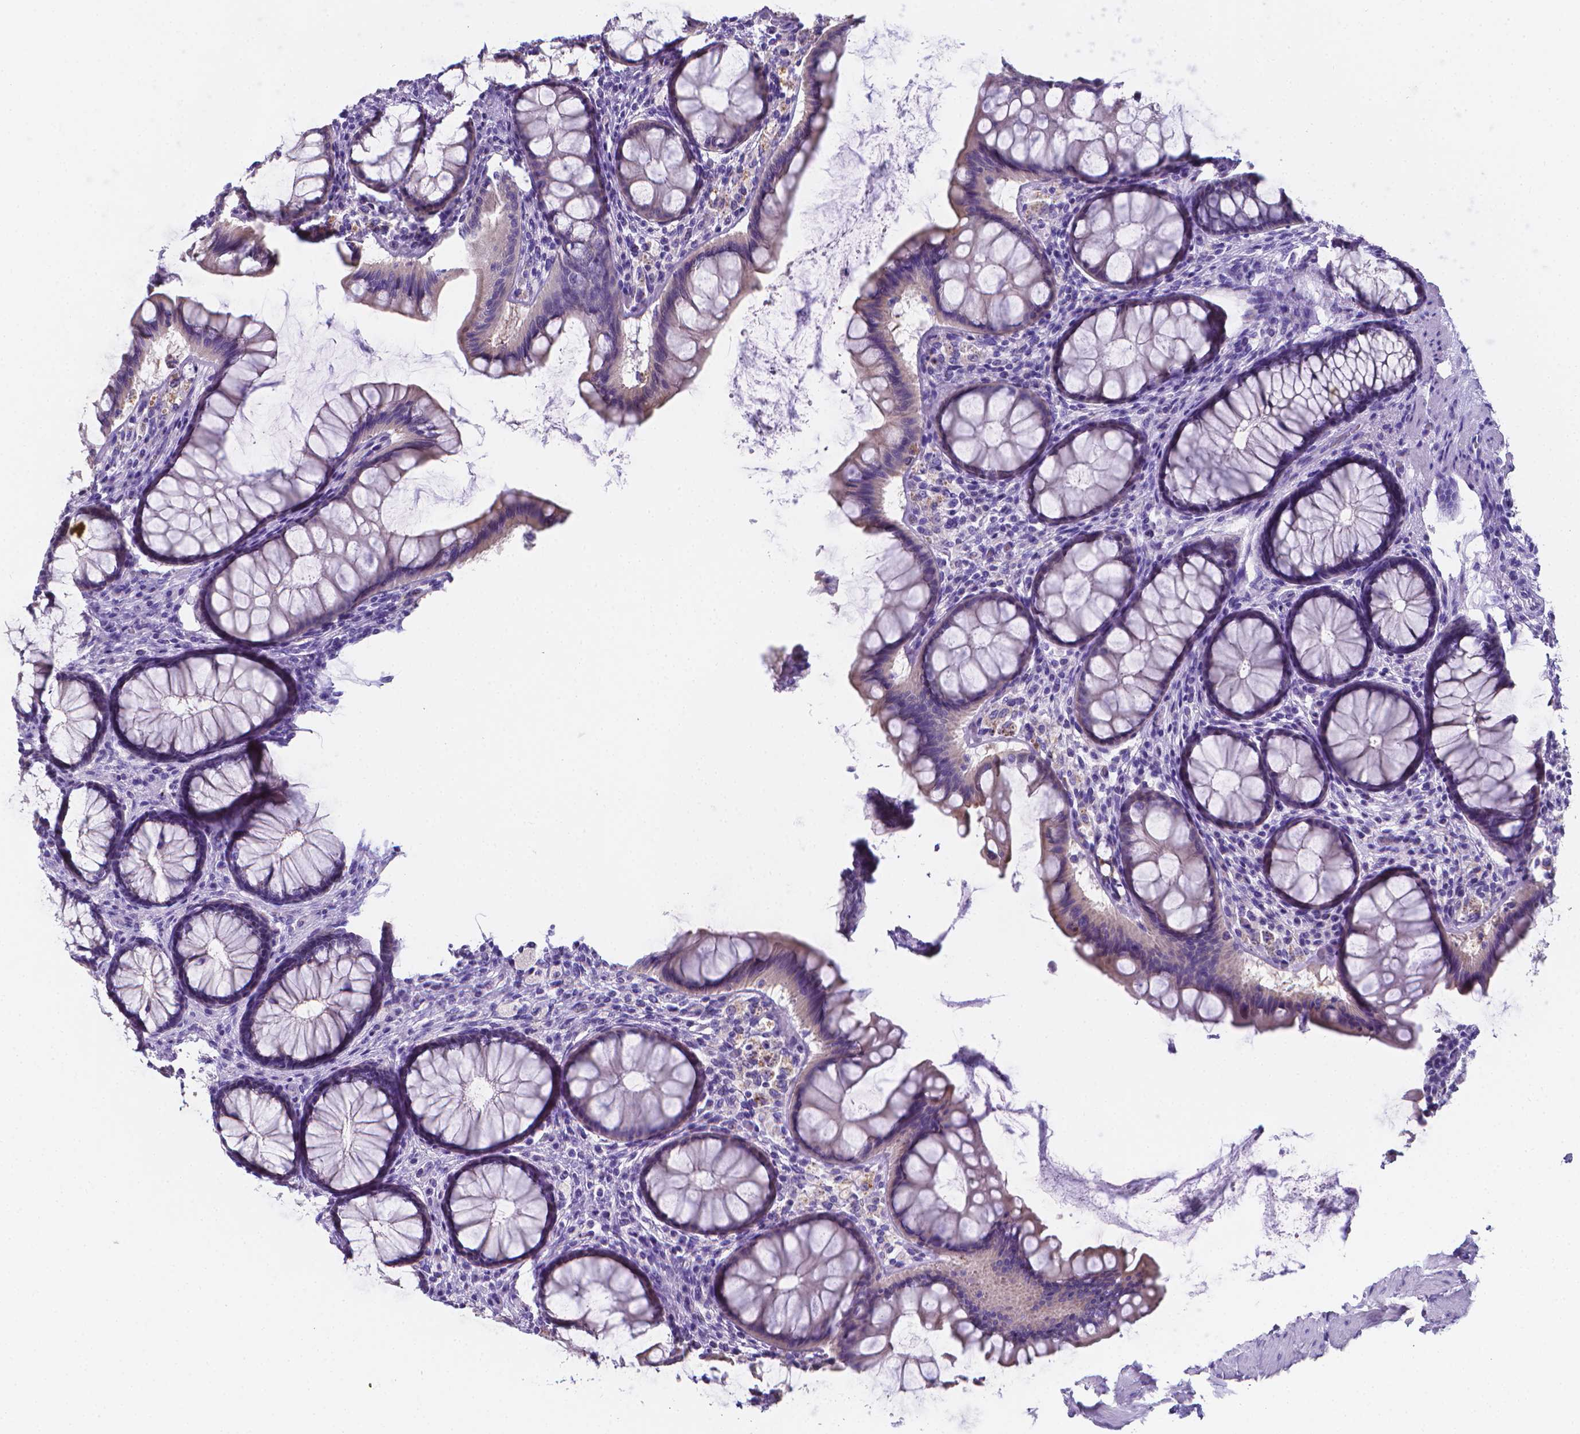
{"staining": {"intensity": "negative", "quantity": "none", "location": "none"}, "tissue": "colon", "cell_type": "Glandular cells", "image_type": "normal", "snomed": [{"axis": "morphology", "description": "Normal tissue, NOS"}, {"axis": "topography", "description": "Colon"}], "caption": "This histopathology image is of benign colon stained with IHC to label a protein in brown with the nuclei are counter-stained blue. There is no staining in glandular cells.", "gene": "LRRC73", "patient": {"sex": "female", "age": 65}}